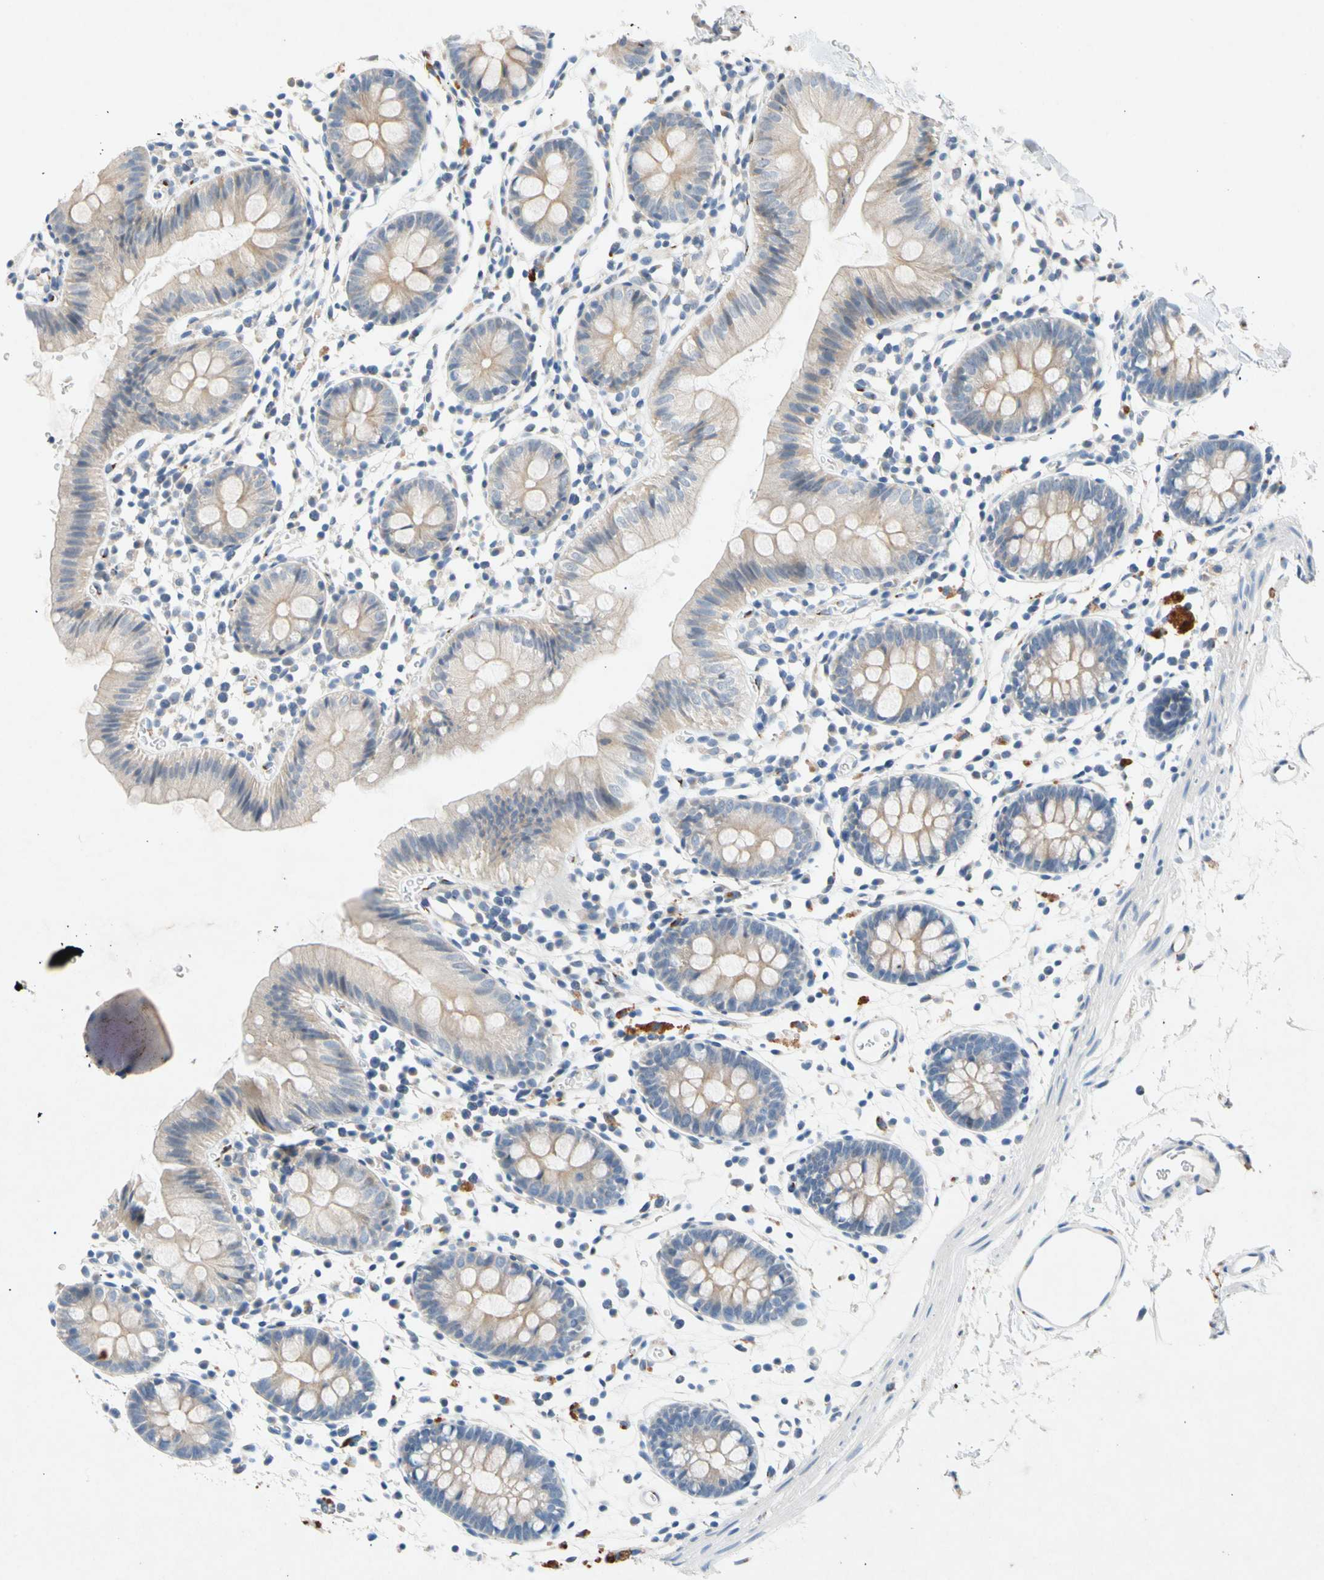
{"staining": {"intensity": "weak", "quantity": "25%-75%", "location": "cytoplasmic/membranous"}, "tissue": "colon", "cell_type": "Endothelial cells", "image_type": "normal", "snomed": [{"axis": "morphology", "description": "Normal tissue, NOS"}, {"axis": "topography", "description": "Colon"}], "caption": "Colon was stained to show a protein in brown. There is low levels of weak cytoplasmic/membranous positivity in about 25%-75% of endothelial cells. (DAB = brown stain, brightfield microscopy at high magnification).", "gene": "GASK1B", "patient": {"sex": "male", "age": 14}}